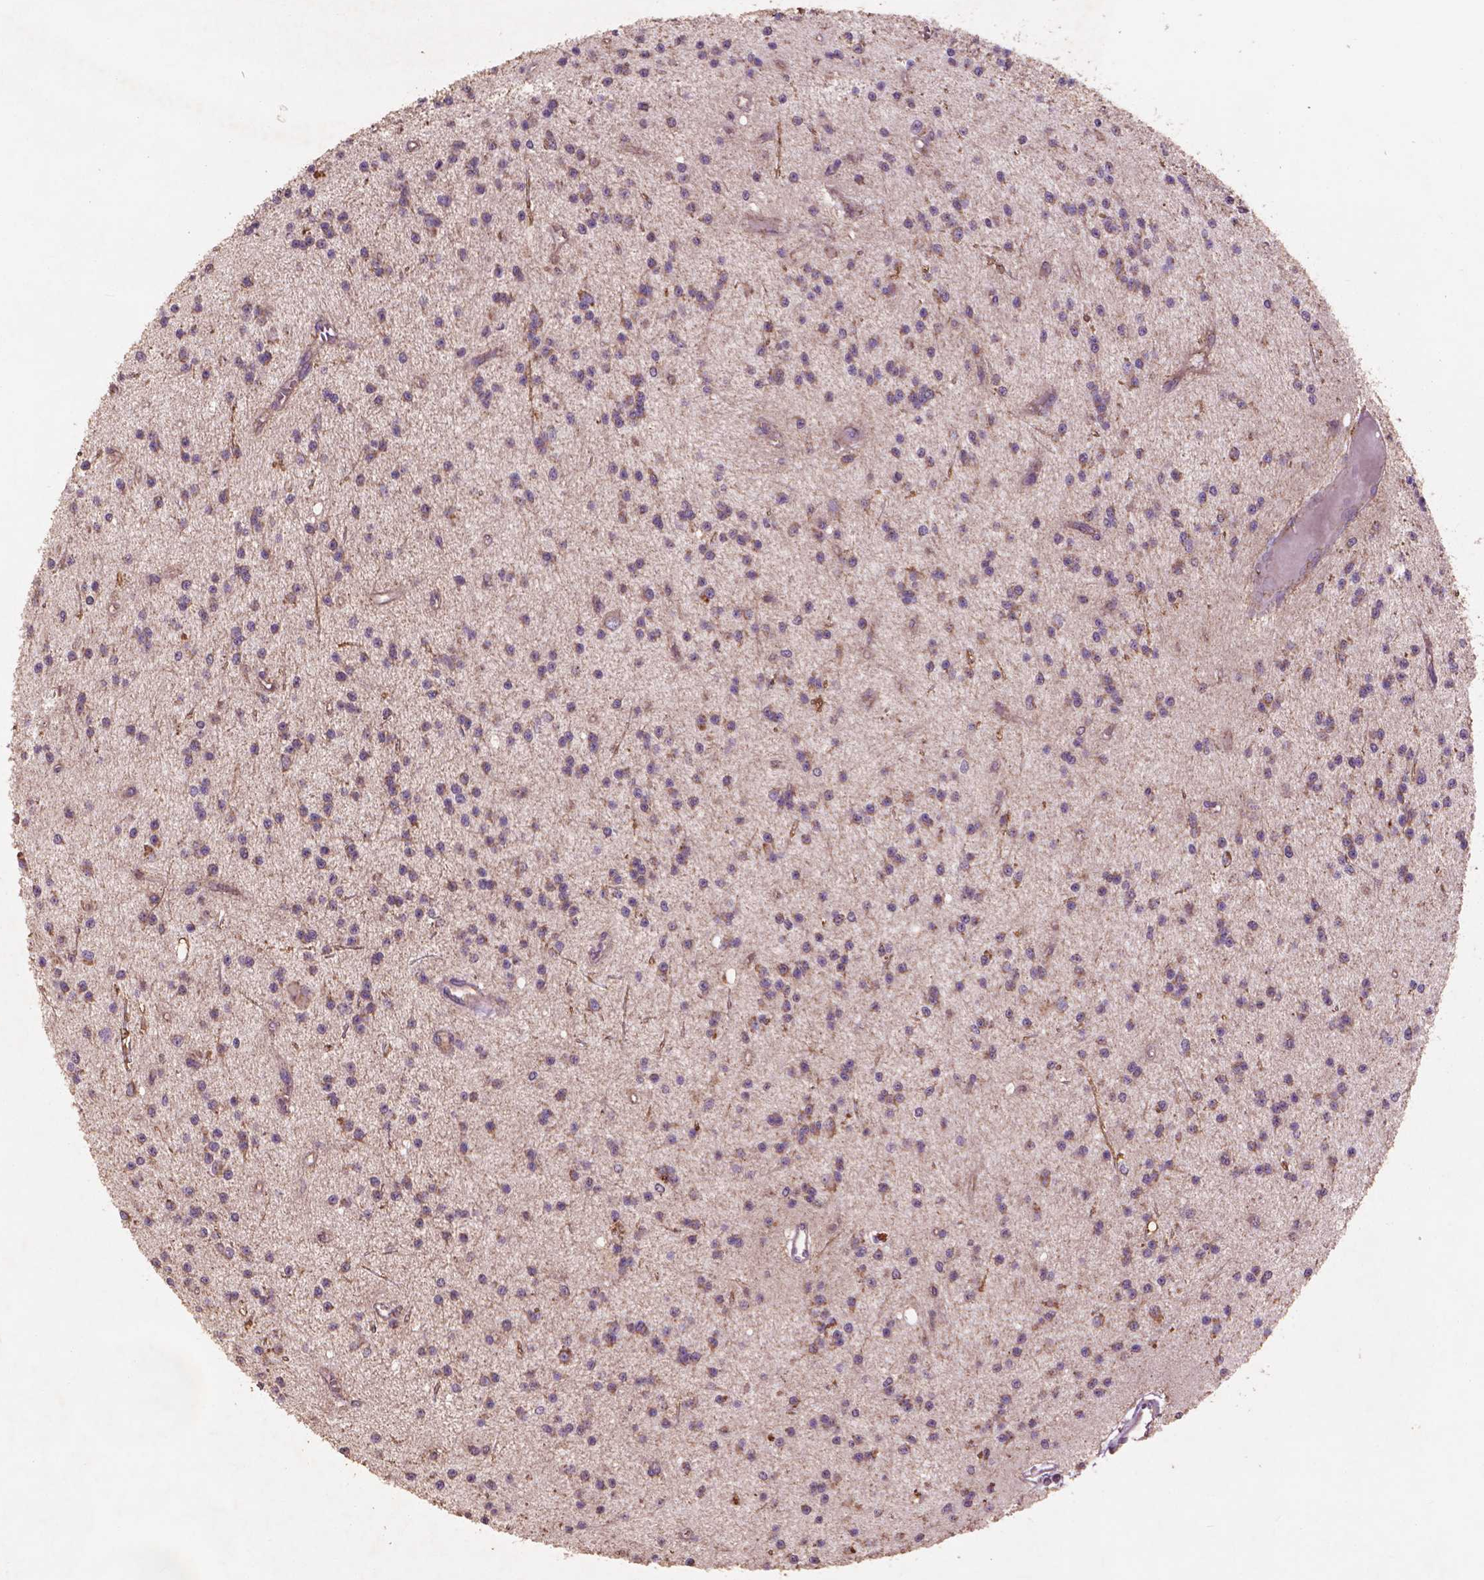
{"staining": {"intensity": "weak", "quantity": "25%-75%", "location": "cytoplasmic/membranous"}, "tissue": "glioma", "cell_type": "Tumor cells", "image_type": "cancer", "snomed": [{"axis": "morphology", "description": "Glioma, malignant, Low grade"}, {"axis": "topography", "description": "Brain"}], "caption": "Weak cytoplasmic/membranous protein expression is identified in about 25%-75% of tumor cells in glioma.", "gene": "NLRX1", "patient": {"sex": "male", "age": 27}}